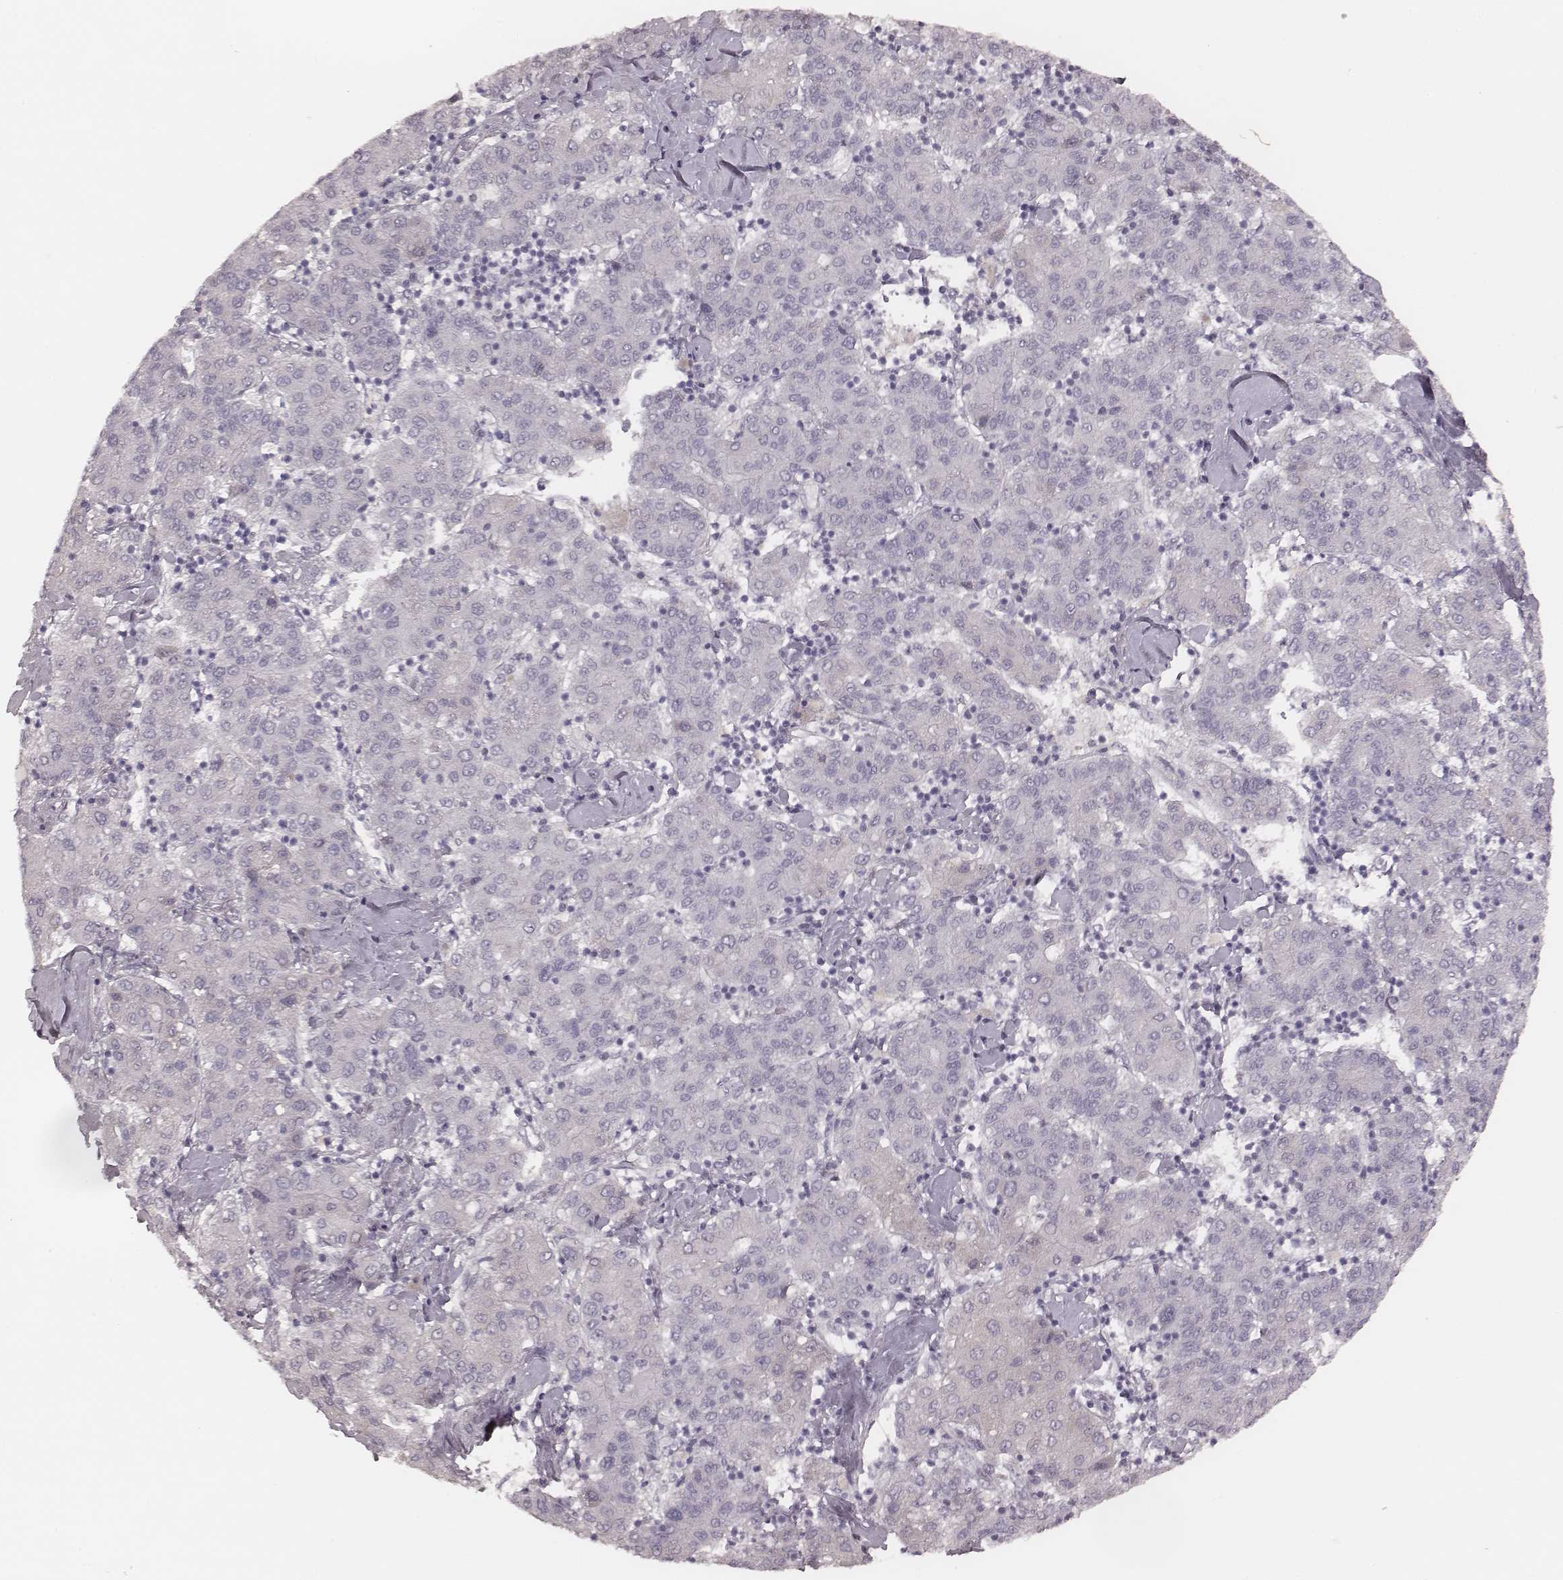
{"staining": {"intensity": "negative", "quantity": "none", "location": "none"}, "tissue": "liver cancer", "cell_type": "Tumor cells", "image_type": "cancer", "snomed": [{"axis": "morphology", "description": "Carcinoma, Hepatocellular, NOS"}, {"axis": "topography", "description": "Liver"}], "caption": "Photomicrograph shows no protein expression in tumor cells of liver hepatocellular carcinoma tissue. Nuclei are stained in blue.", "gene": "MSX1", "patient": {"sex": "male", "age": 65}}